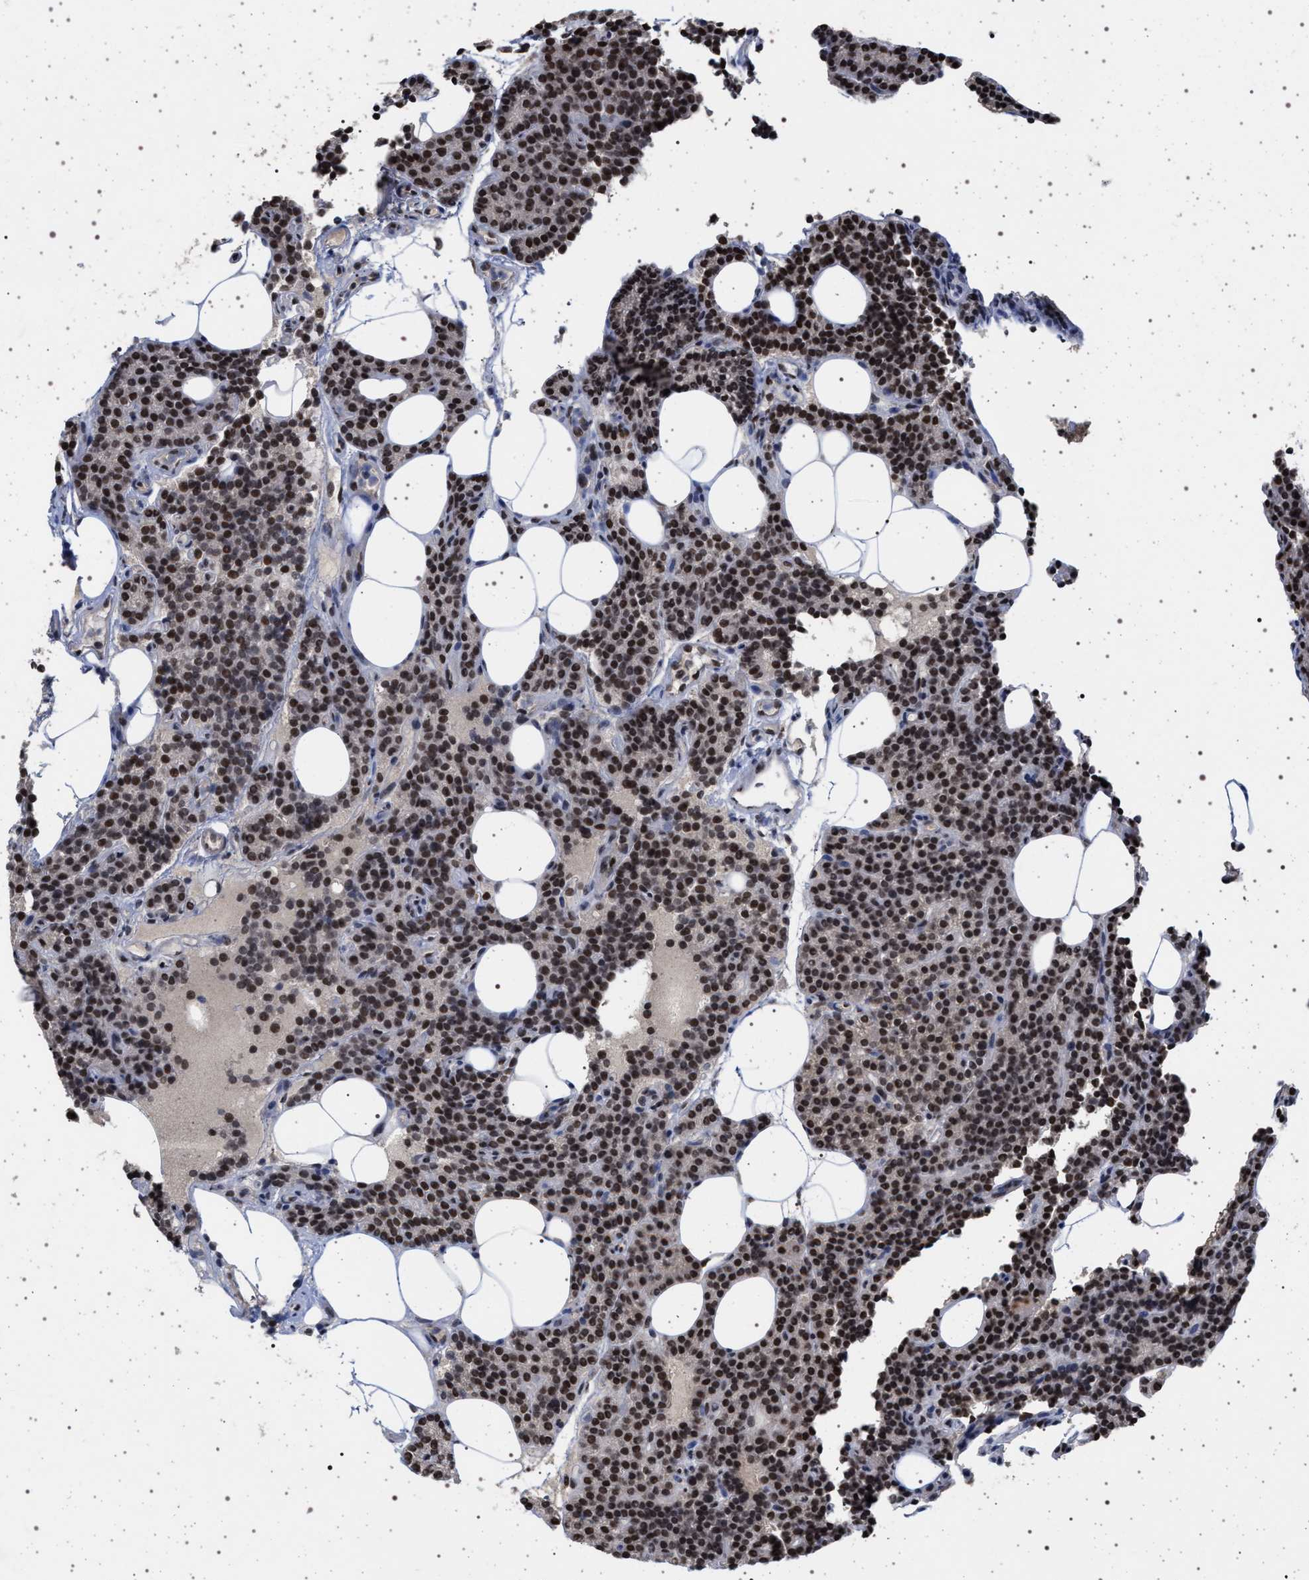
{"staining": {"intensity": "strong", "quantity": ">75%", "location": "nuclear"}, "tissue": "parathyroid gland", "cell_type": "Glandular cells", "image_type": "normal", "snomed": [{"axis": "morphology", "description": "Normal tissue, NOS"}, {"axis": "morphology", "description": "Adenoma, NOS"}, {"axis": "topography", "description": "Parathyroid gland"}], "caption": "An image of parathyroid gland stained for a protein reveals strong nuclear brown staining in glandular cells. The protein is shown in brown color, while the nuclei are stained blue.", "gene": "PHF12", "patient": {"sex": "female", "age": 43}}